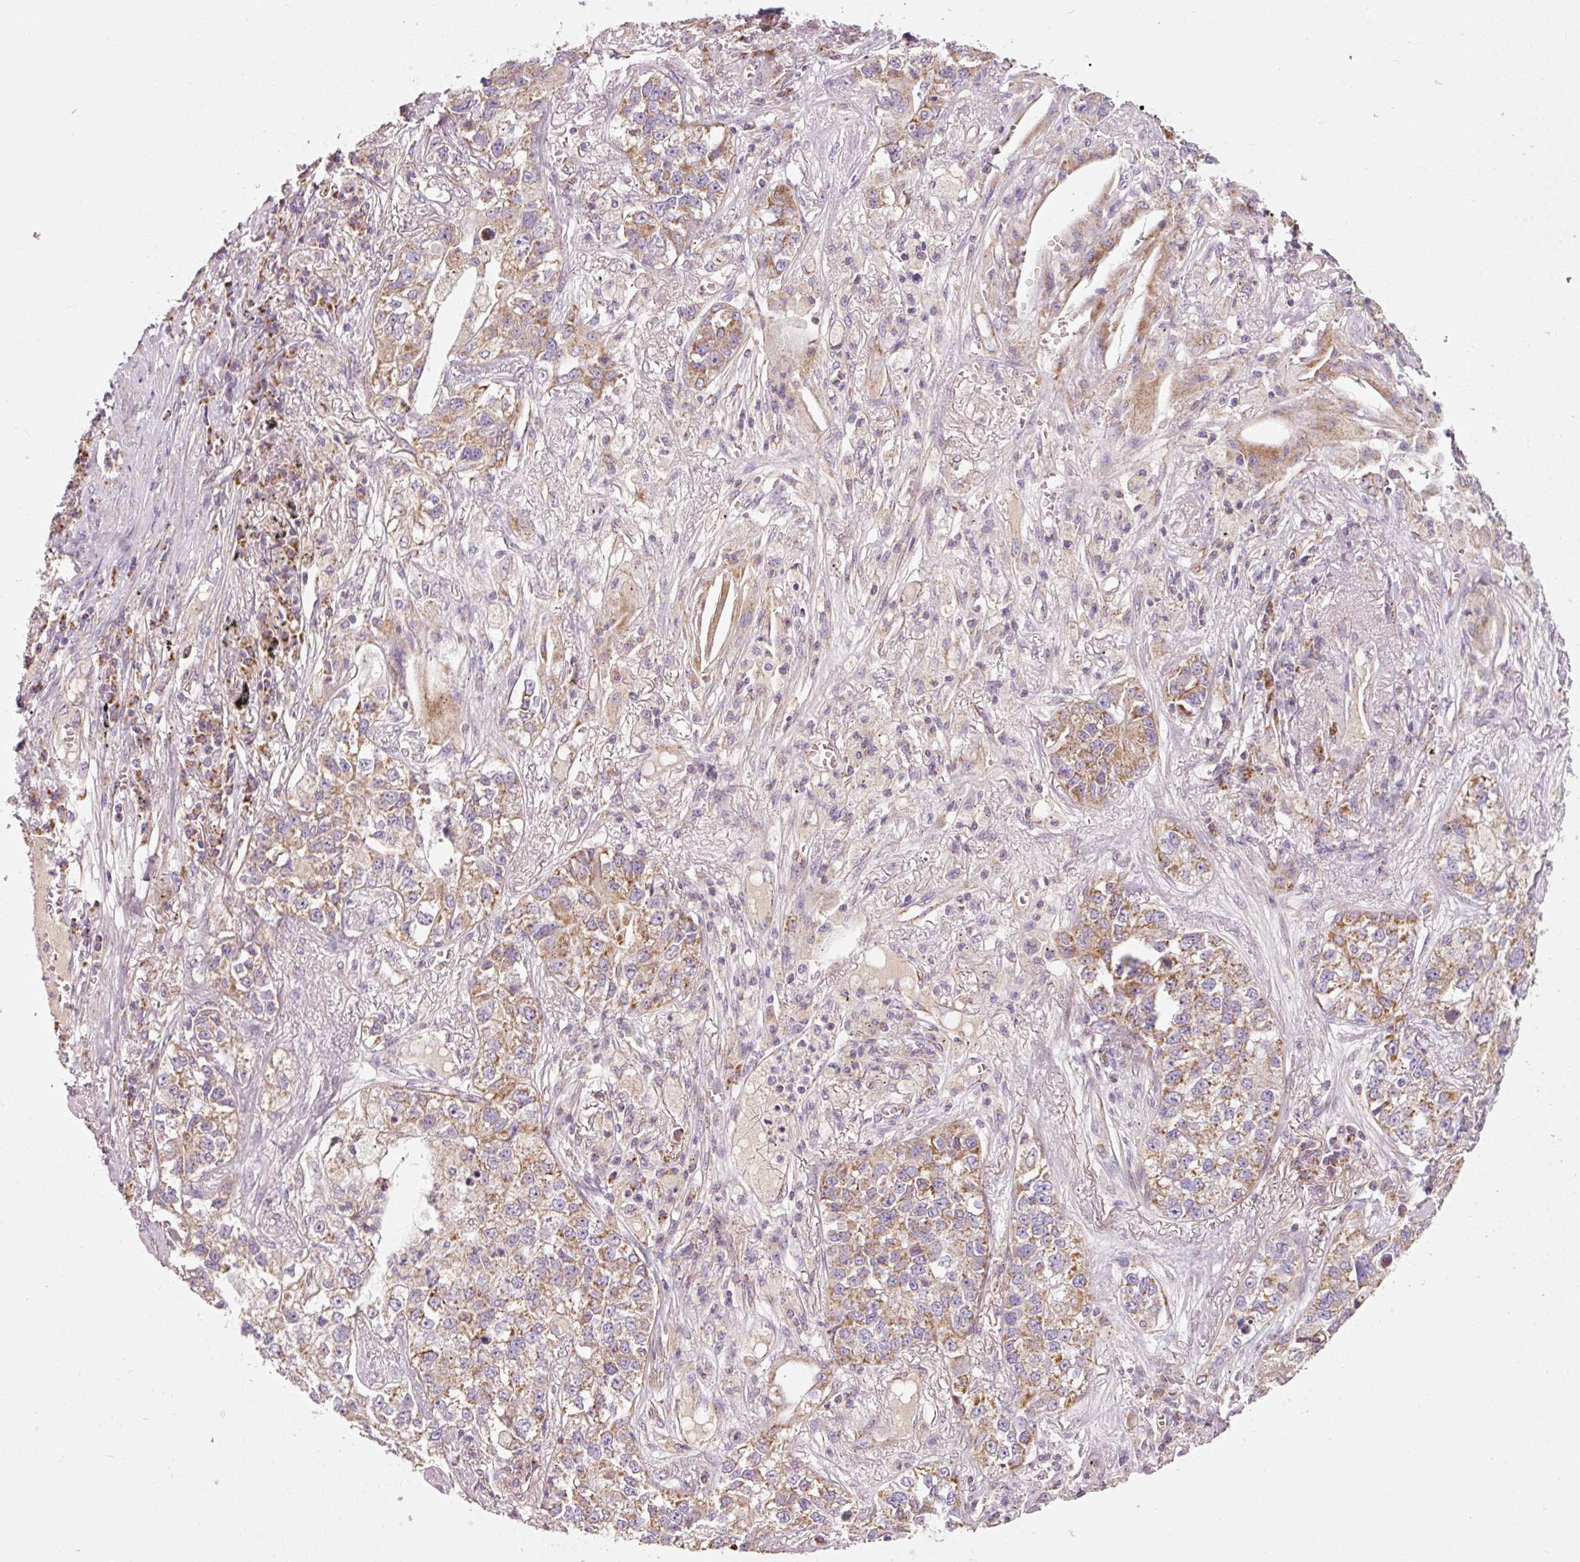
{"staining": {"intensity": "moderate", "quantity": ">75%", "location": "cytoplasmic/membranous"}, "tissue": "lung cancer", "cell_type": "Tumor cells", "image_type": "cancer", "snomed": [{"axis": "morphology", "description": "Adenocarcinoma, NOS"}, {"axis": "topography", "description": "Lung"}], "caption": "Immunohistochemical staining of lung cancer exhibits medium levels of moderate cytoplasmic/membranous positivity in approximately >75% of tumor cells. (DAB (3,3'-diaminobenzidine) IHC with brightfield microscopy, high magnification).", "gene": "NDUFB4", "patient": {"sex": "male", "age": 49}}